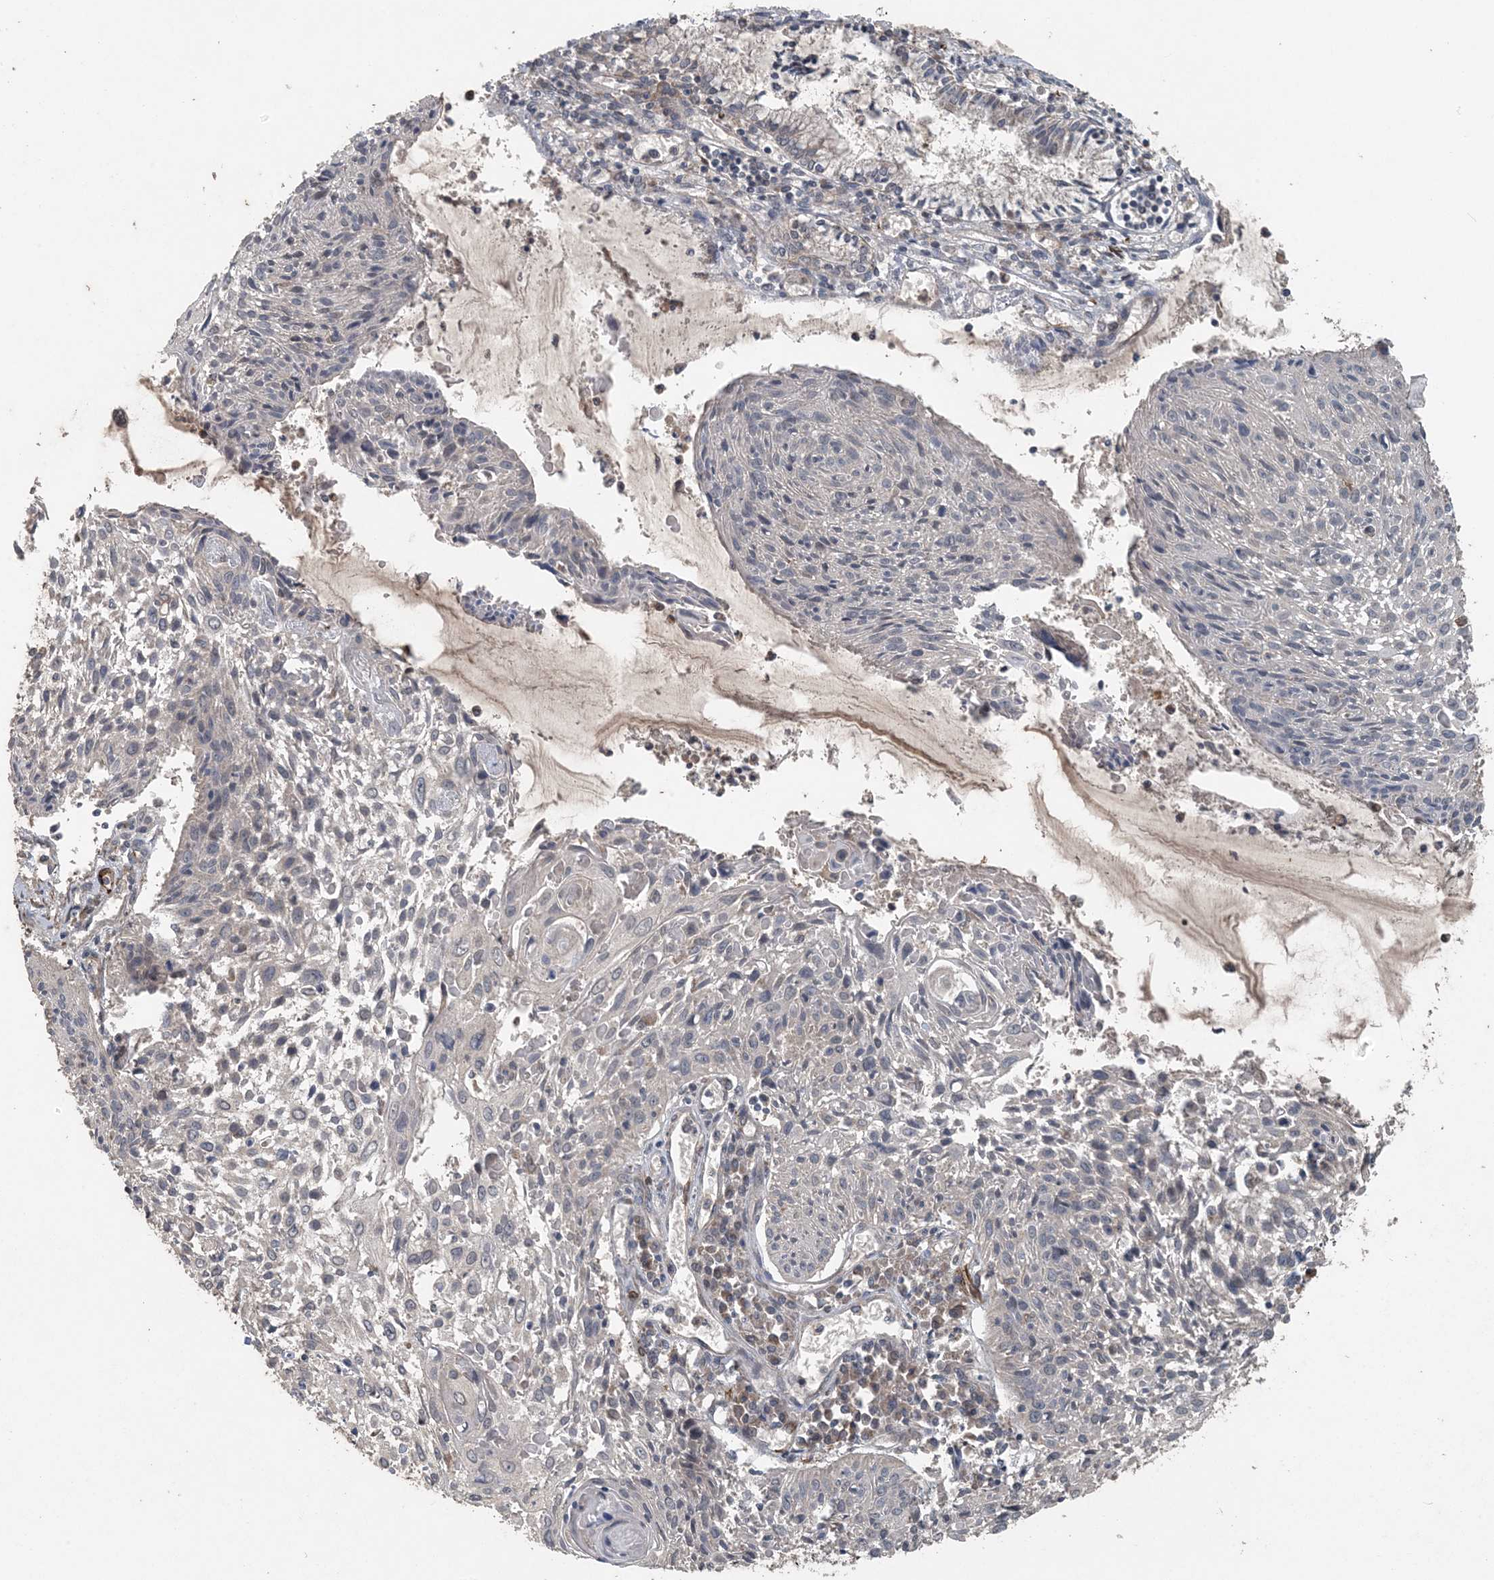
{"staining": {"intensity": "negative", "quantity": "none", "location": "none"}, "tissue": "cervical cancer", "cell_type": "Tumor cells", "image_type": "cancer", "snomed": [{"axis": "morphology", "description": "Squamous cell carcinoma, NOS"}, {"axis": "topography", "description": "Cervix"}], "caption": "Immunohistochemical staining of human cervical cancer reveals no significant positivity in tumor cells.", "gene": "MYO9B", "patient": {"sex": "female", "age": 51}}